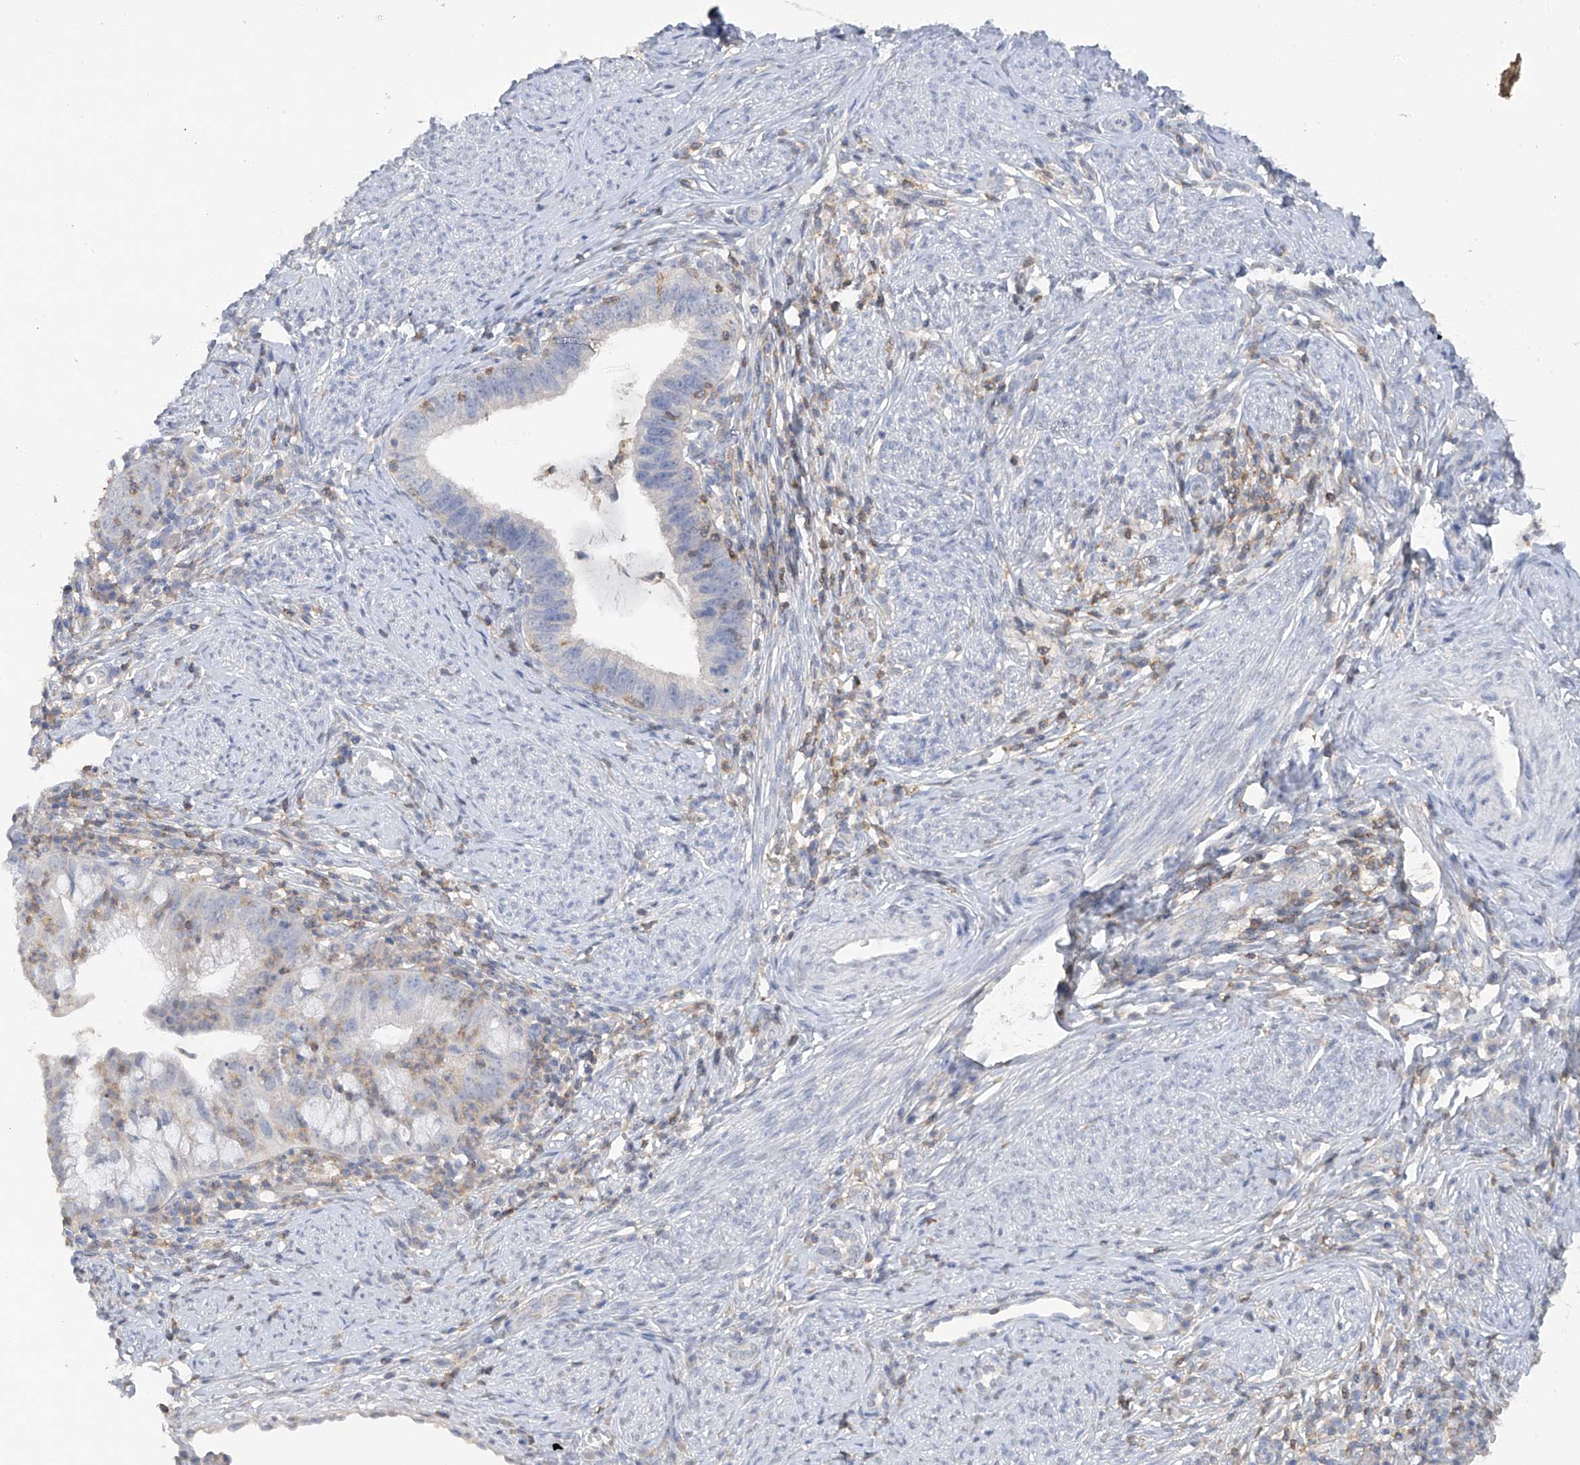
{"staining": {"intensity": "negative", "quantity": "none", "location": "none"}, "tissue": "cervical cancer", "cell_type": "Tumor cells", "image_type": "cancer", "snomed": [{"axis": "morphology", "description": "Adenocarcinoma, NOS"}, {"axis": "topography", "description": "Cervix"}], "caption": "DAB (3,3'-diaminobenzidine) immunohistochemical staining of human cervical cancer exhibits no significant expression in tumor cells.", "gene": "HAS3", "patient": {"sex": "female", "age": 36}}